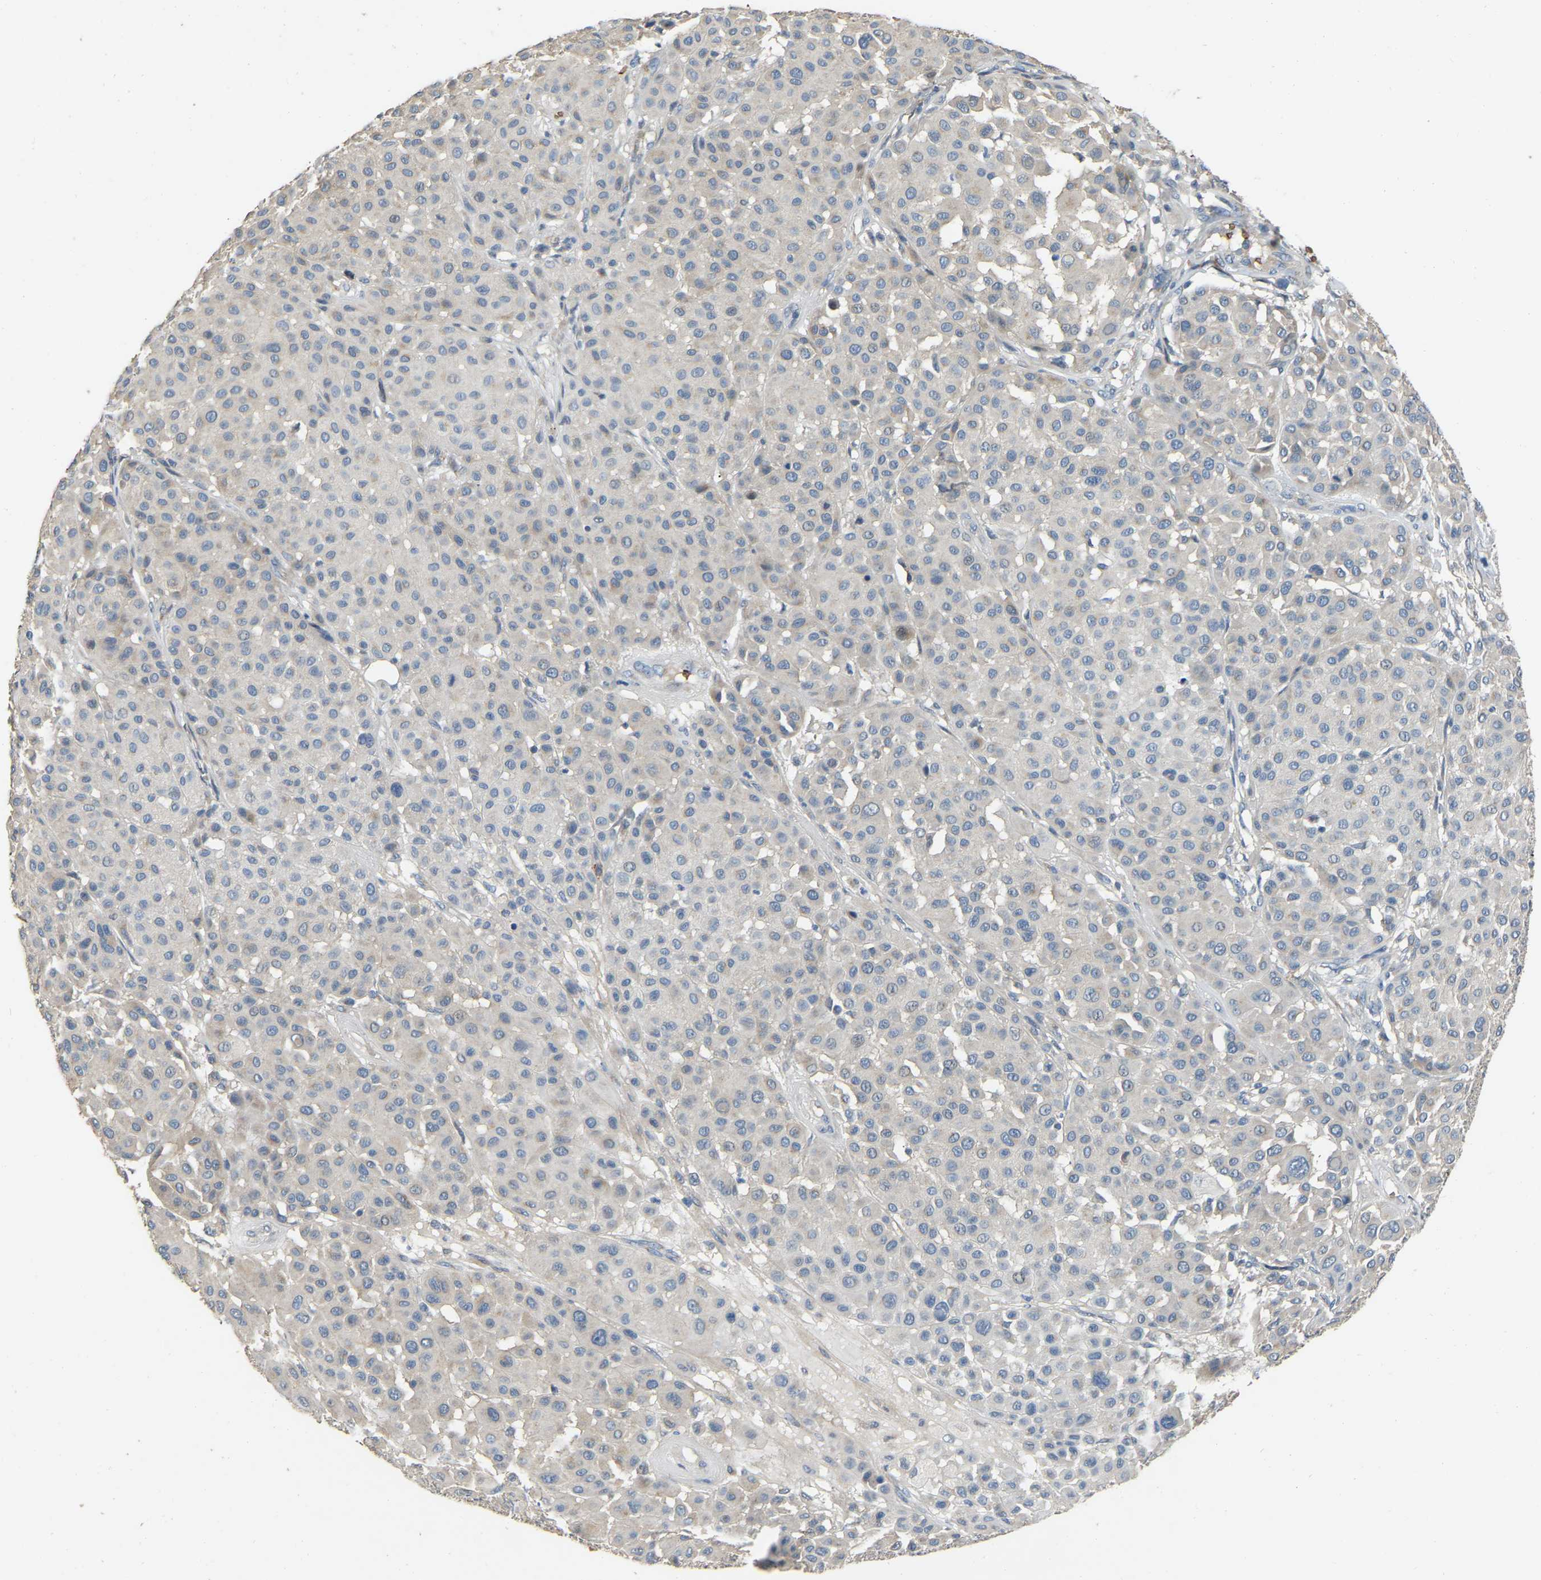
{"staining": {"intensity": "negative", "quantity": "none", "location": "none"}, "tissue": "melanoma", "cell_type": "Tumor cells", "image_type": "cancer", "snomed": [{"axis": "morphology", "description": "Malignant melanoma, Metastatic site"}, {"axis": "topography", "description": "Soft tissue"}], "caption": "Melanoma stained for a protein using IHC exhibits no expression tumor cells.", "gene": "CFAP298", "patient": {"sex": "male", "age": 41}}